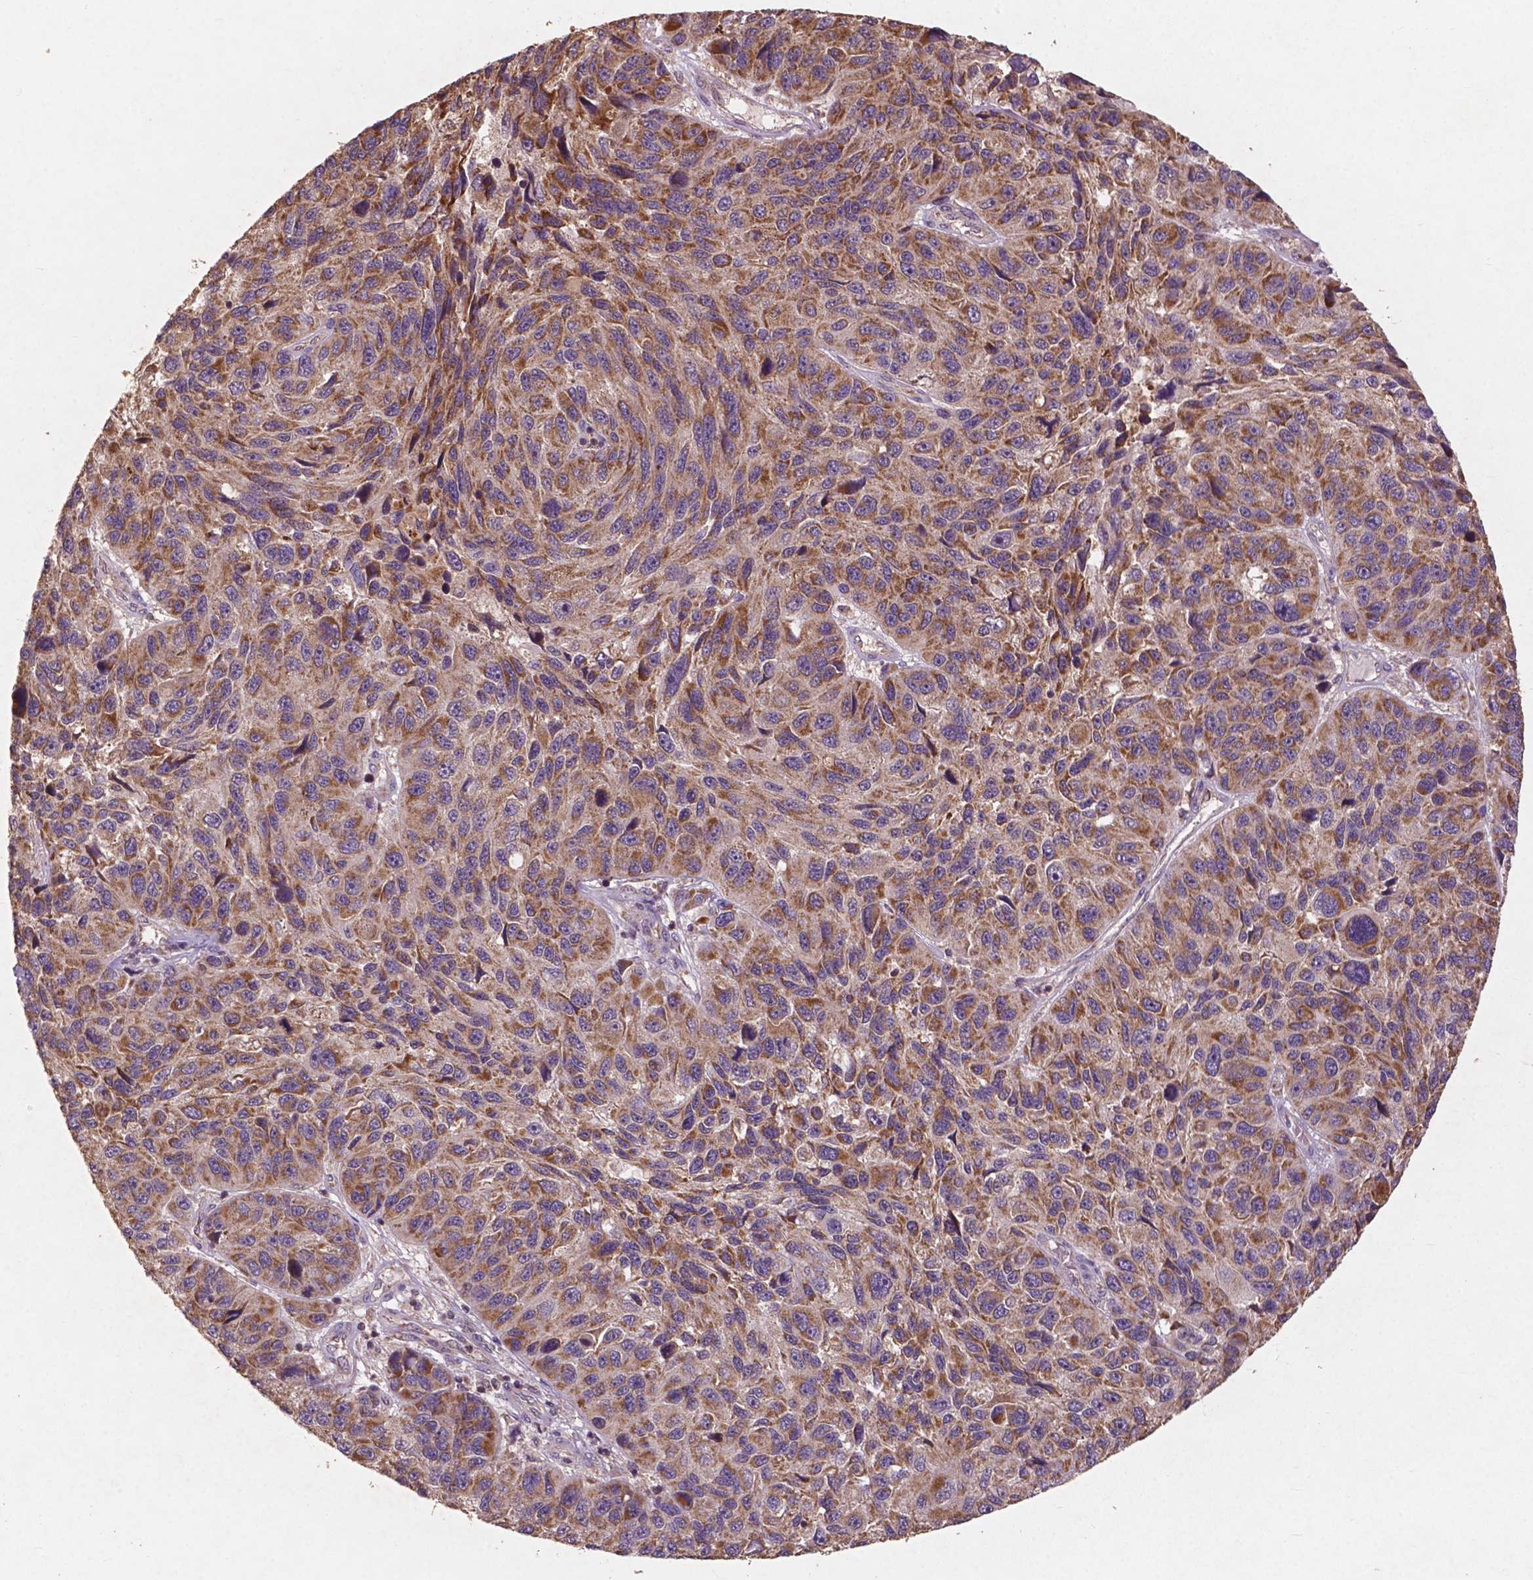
{"staining": {"intensity": "moderate", "quantity": ">75%", "location": "cytoplasmic/membranous"}, "tissue": "melanoma", "cell_type": "Tumor cells", "image_type": "cancer", "snomed": [{"axis": "morphology", "description": "Malignant melanoma, NOS"}, {"axis": "topography", "description": "Skin"}], "caption": "Malignant melanoma stained with DAB IHC demonstrates medium levels of moderate cytoplasmic/membranous expression in approximately >75% of tumor cells.", "gene": "ST6GALNAC5", "patient": {"sex": "male", "age": 53}}